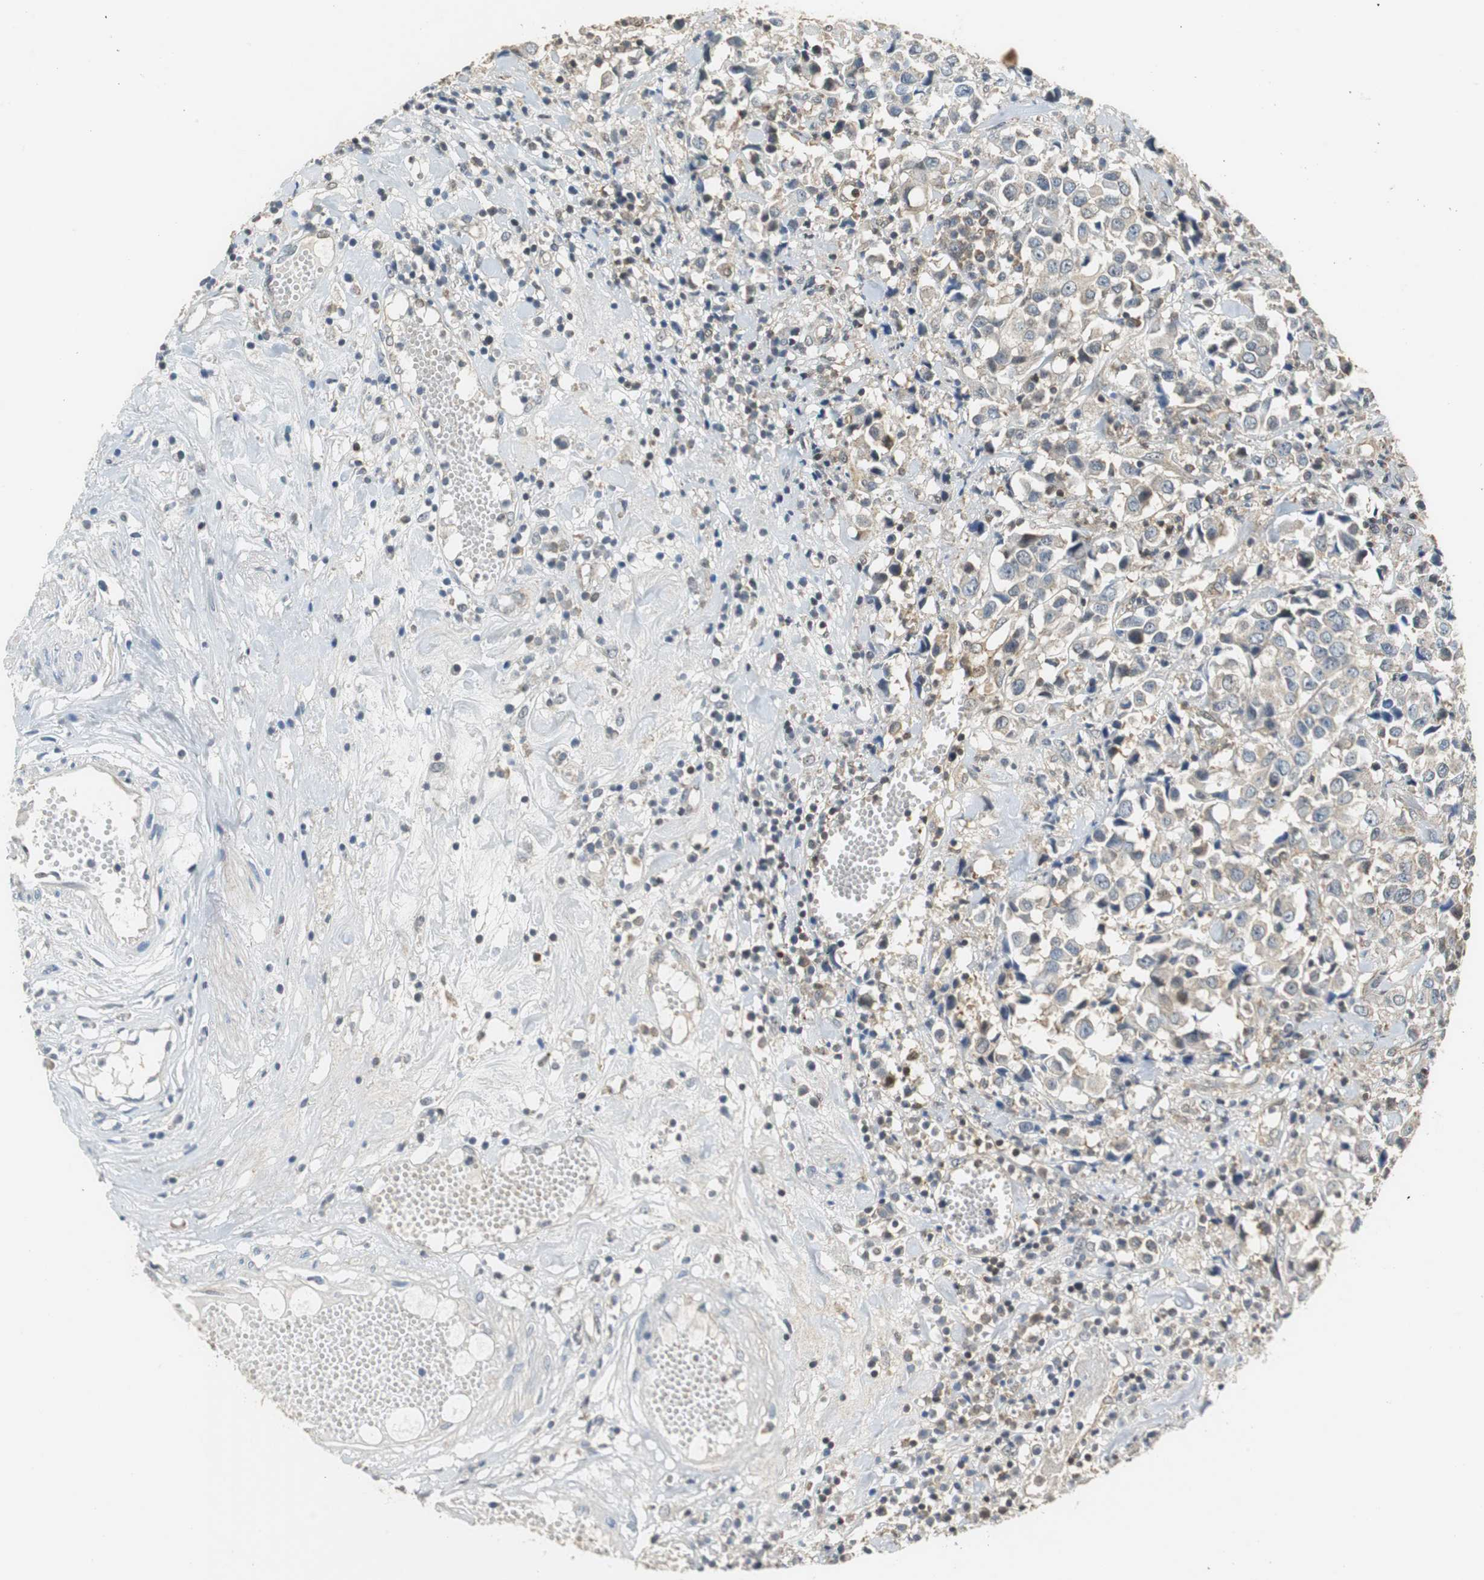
{"staining": {"intensity": "weak", "quantity": ">75%", "location": "cytoplasmic/membranous"}, "tissue": "urothelial cancer", "cell_type": "Tumor cells", "image_type": "cancer", "snomed": [{"axis": "morphology", "description": "Urothelial carcinoma, High grade"}, {"axis": "topography", "description": "Urinary bladder"}], "caption": "The immunohistochemical stain highlights weak cytoplasmic/membranous staining in tumor cells of urothelial cancer tissue.", "gene": "GSDMD", "patient": {"sex": "female", "age": 75}}